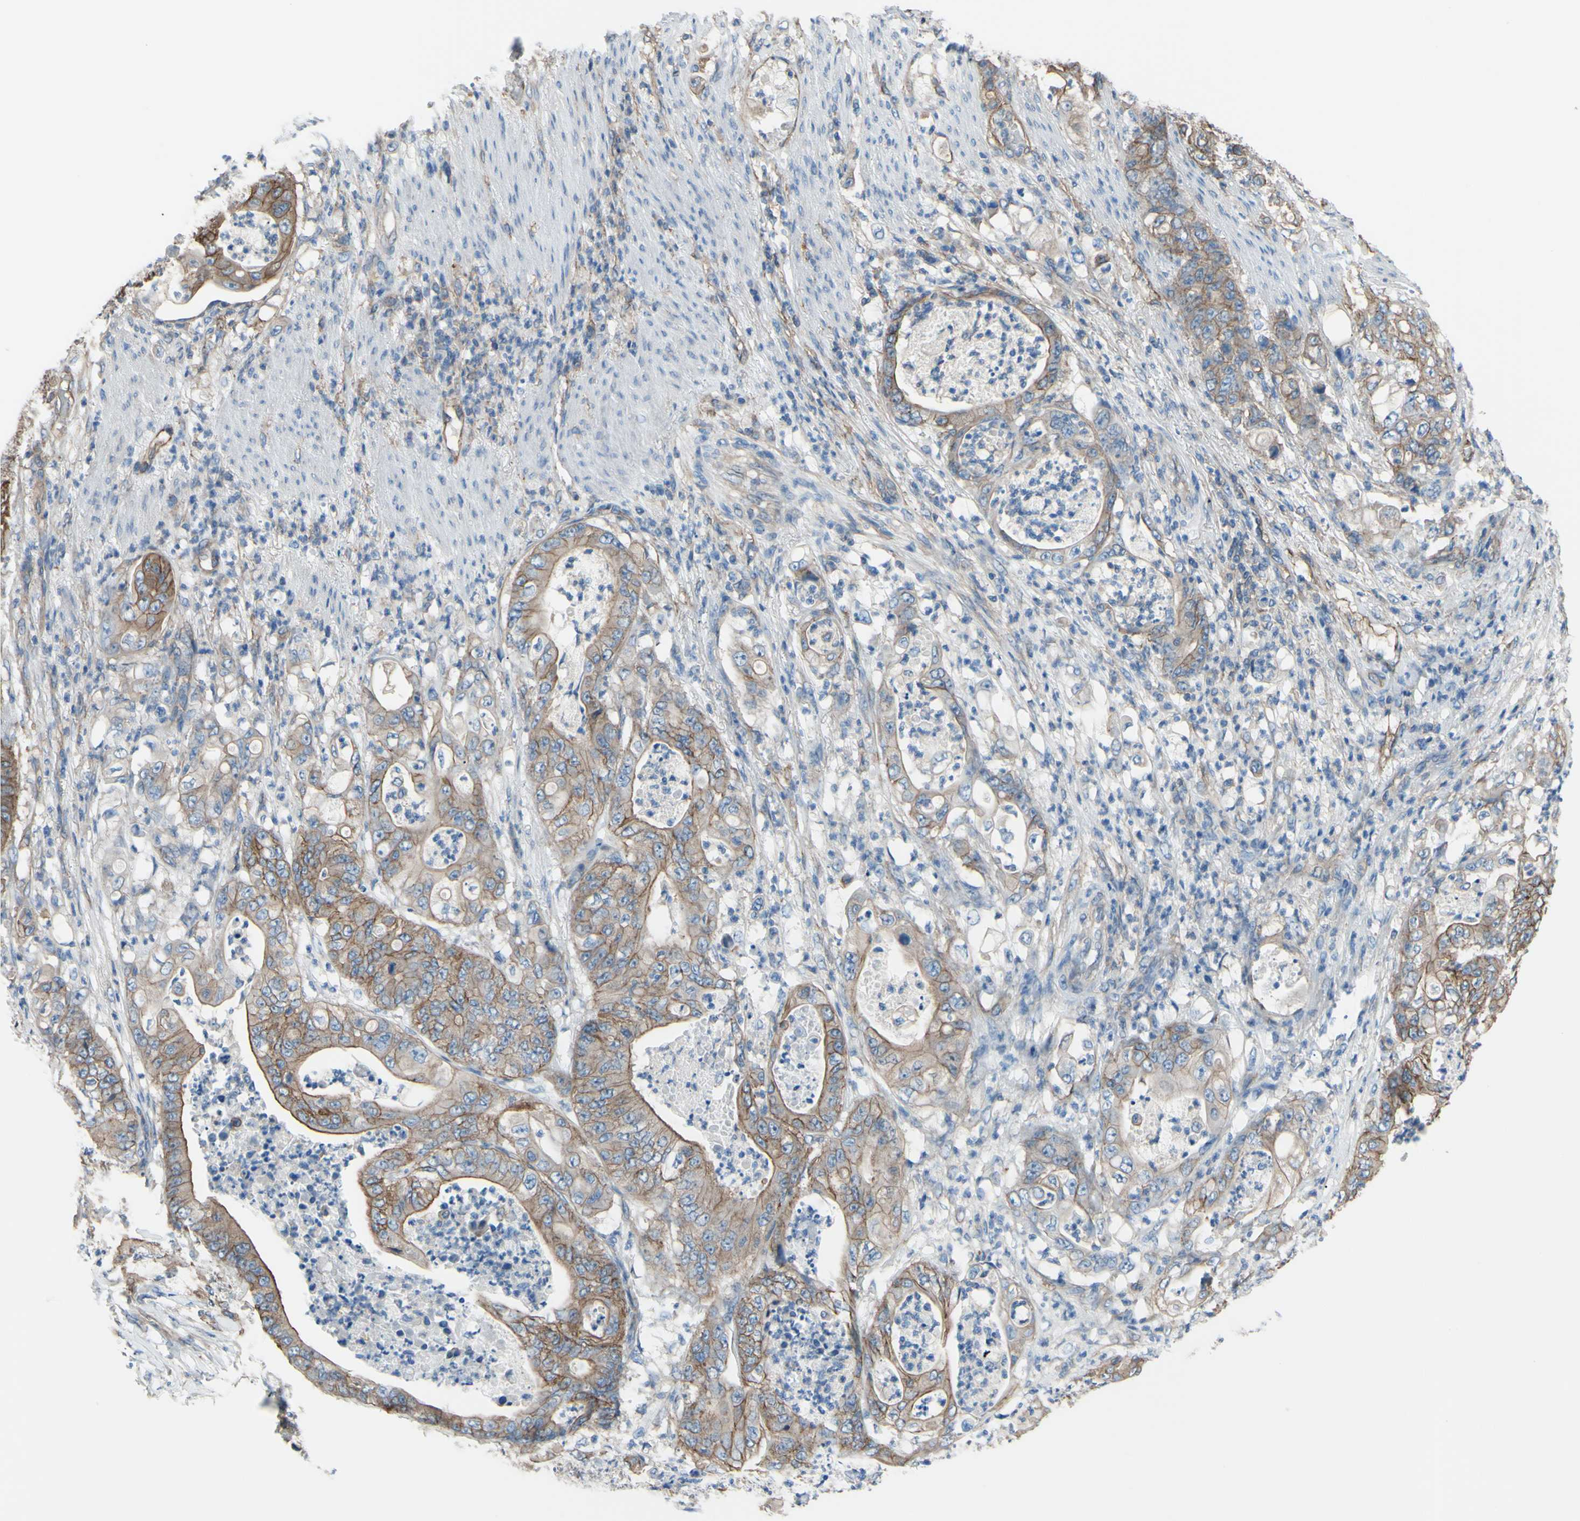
{"staining": {"intensity": "weak", "quantity": ">75%", "location": "cytoplasmic/membranous"}, "tissue": "stomach cancer", "cell_type": "Tumor cells", "image_type": "cancer", "snomed": [{"axis": "morphology", "description": "Adenocarcinoma, NOS"}, {"axis": "topography", "description": "Stomach"}], "caption": "An image of stomach cancer (adenocarcinoma) stained for a protein displays weak cytoplasmic/membranous brown staining in tumor cells.", "gene": "ADD1", "patient": {"sex": "female", "age": 73}}